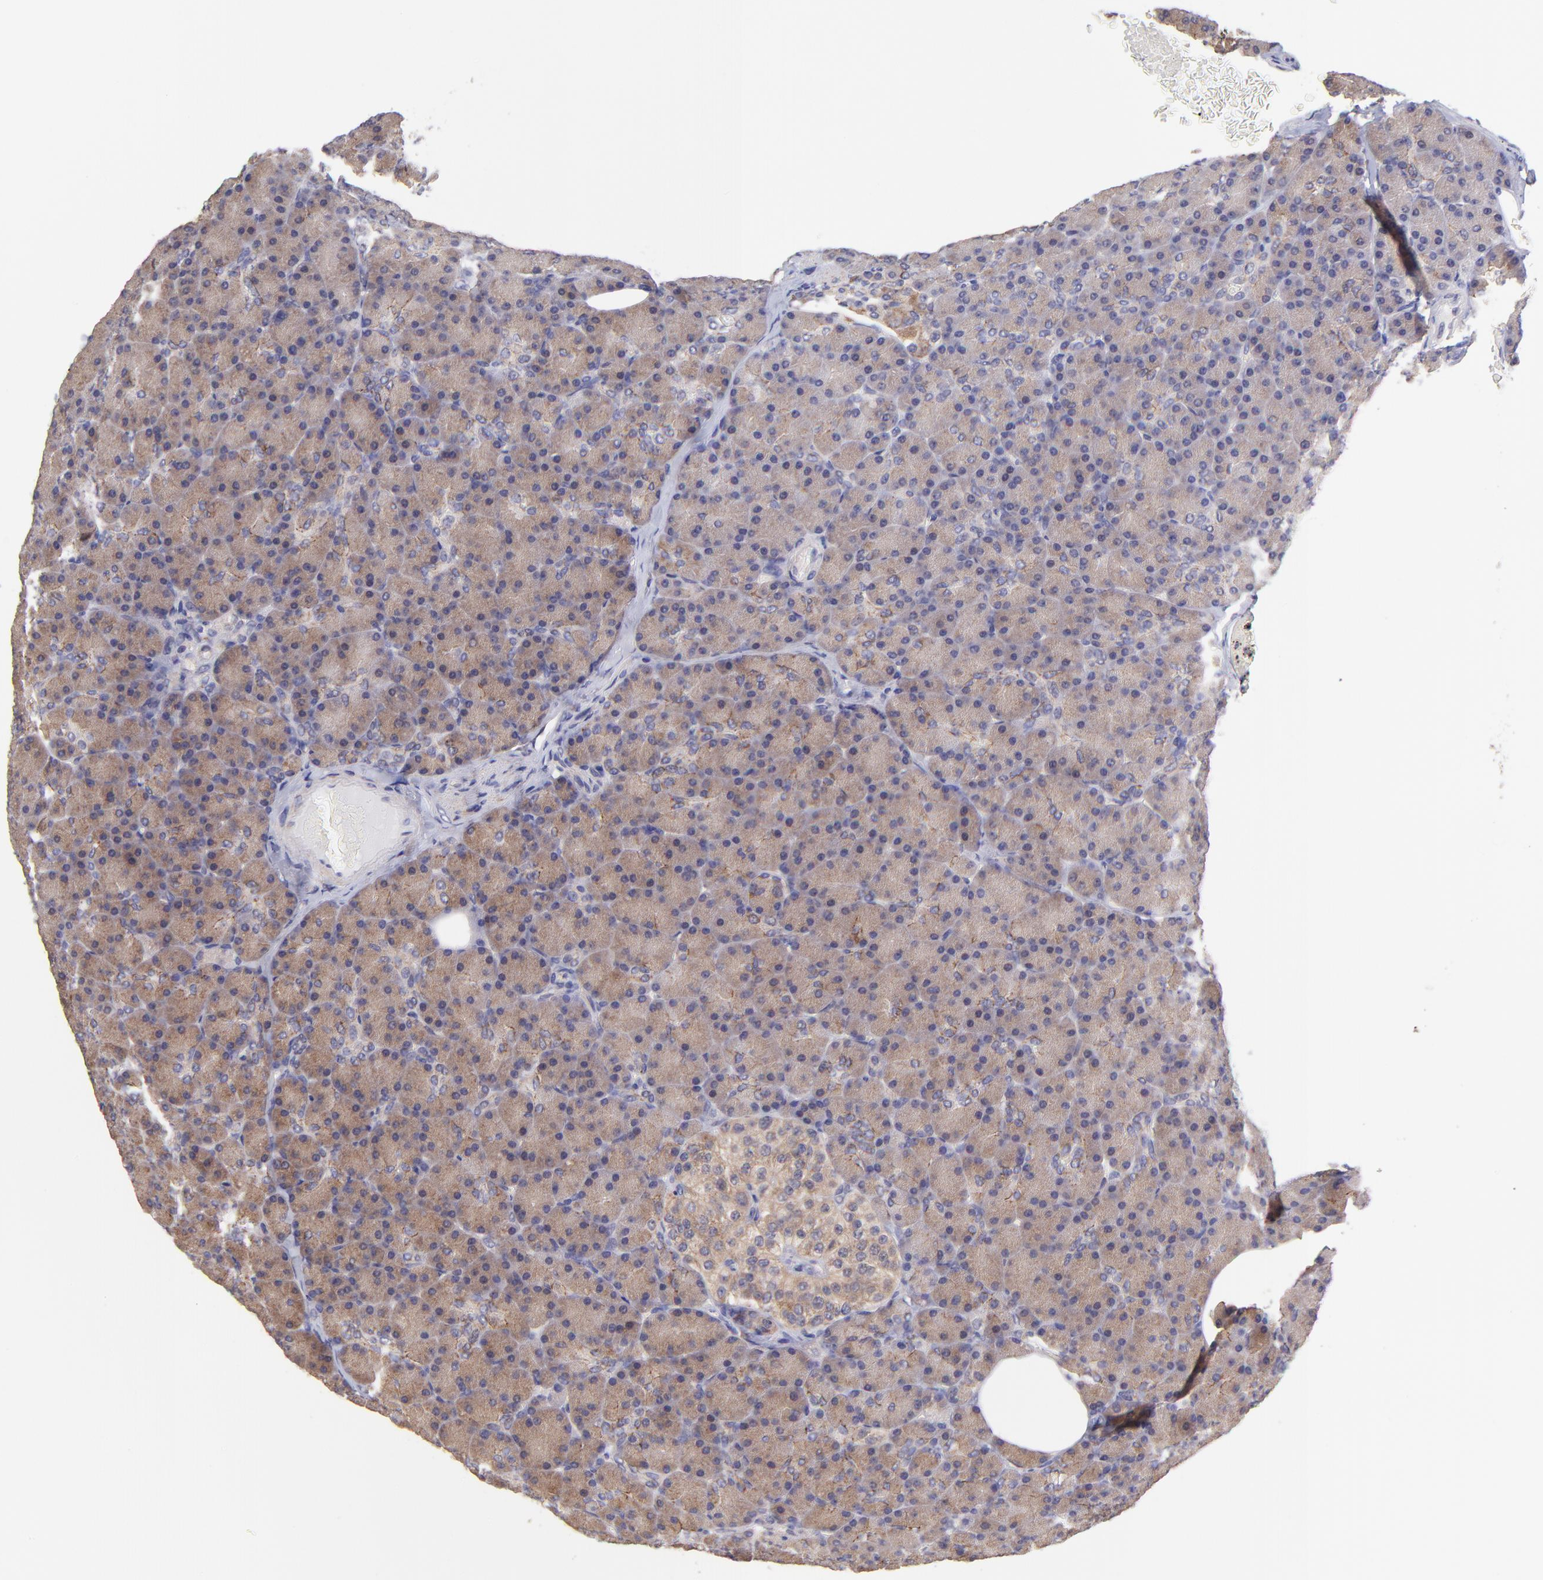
{"staining": {"intensity": "moderate", "quantity": ">75%", "location": "cytoplasmic/membranous"}, "tissue": "pancreas", "cell_type": "Exocrine glandular cells", "image_type": "normal", "snomed": [{"axis": "morphology", "description": "Normal tissue, NOS"}, {"axis": "topography", "description": "Pancreas"}], "caption": "About >75% of exocrine glandular cells in benign pancreas show moderate cytoplasmic/membranous protein staining as visualized by brown immunohistochemical staining.", "gene": "NSF", "patient": {"sex": "female", "age": 43}}